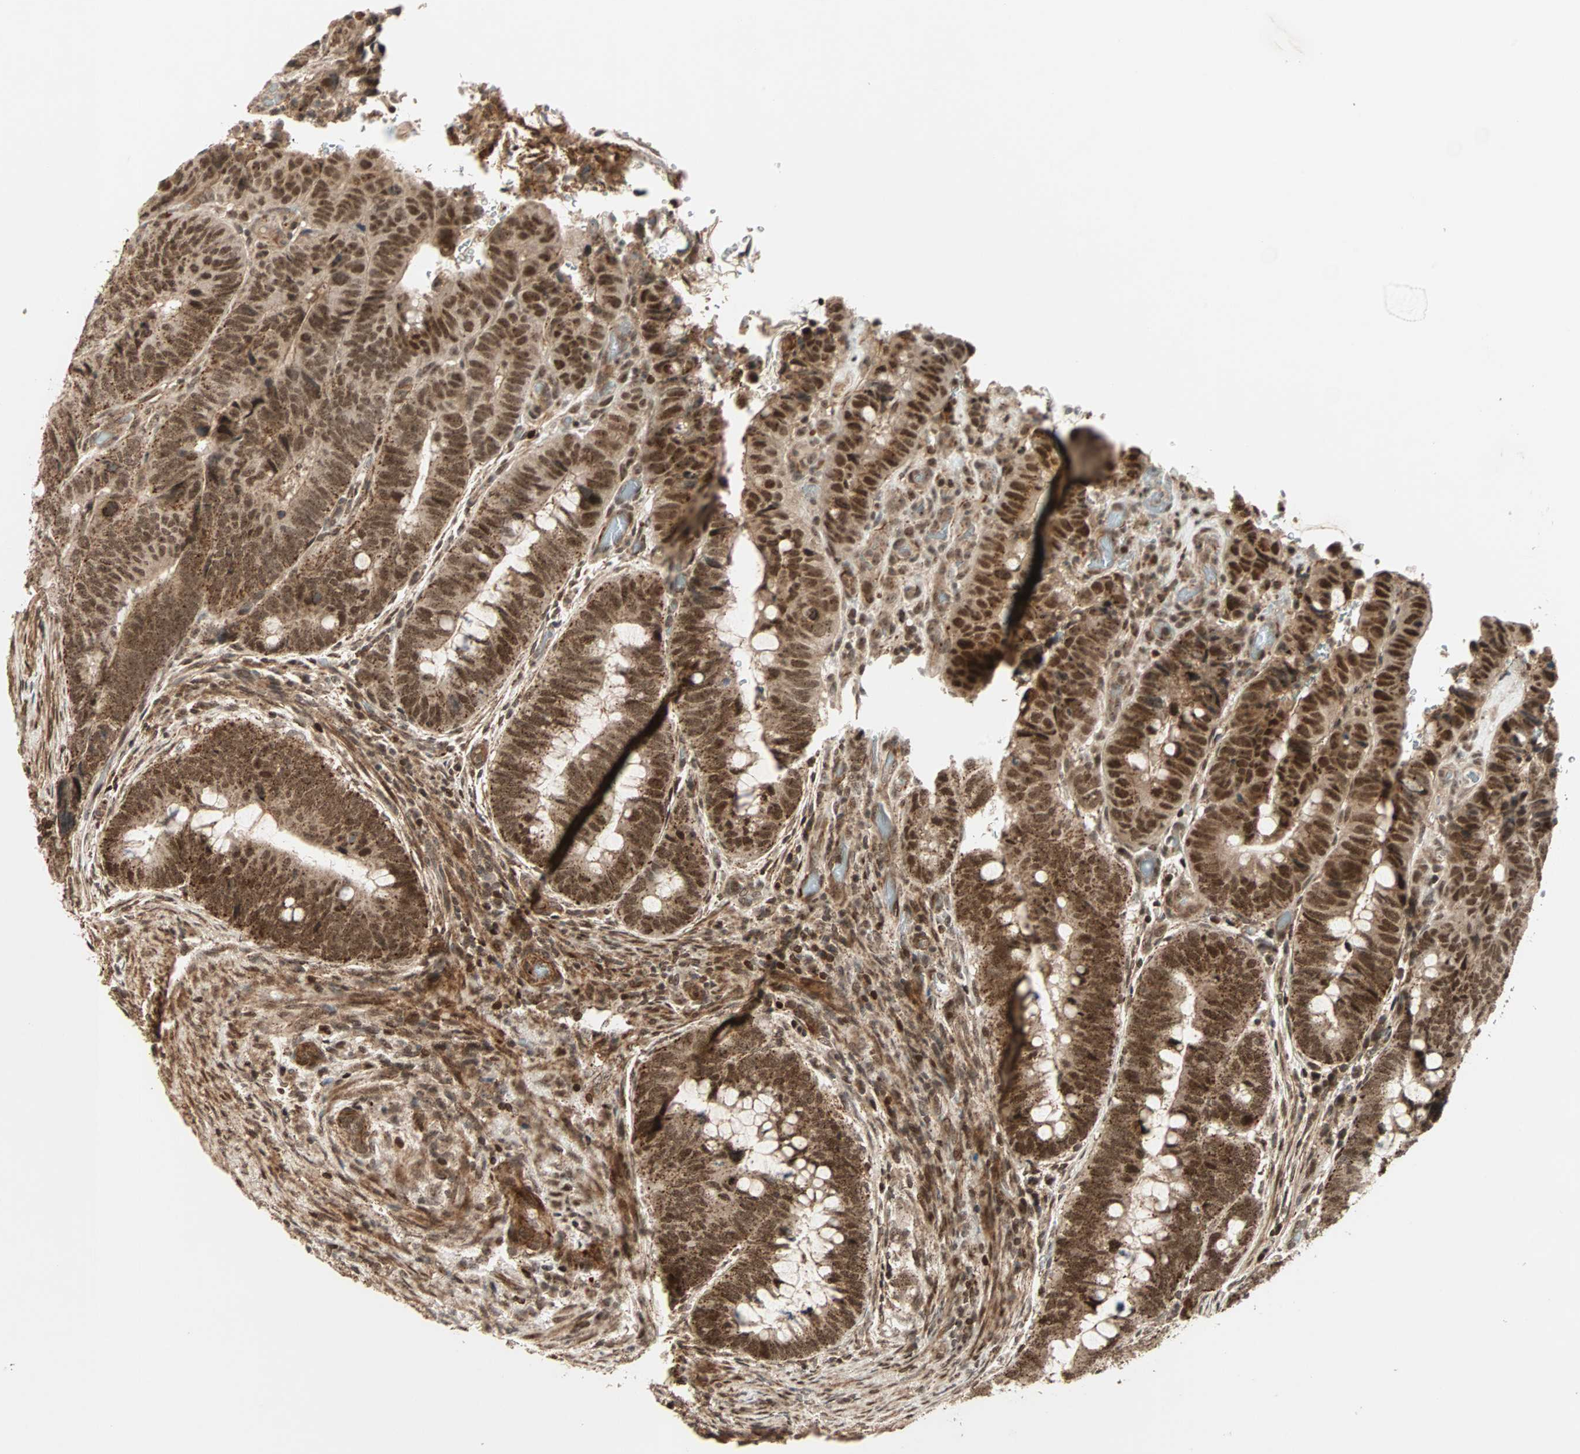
{"staining": {"intensity": "strong", "quantity": ">75%", "location": "cytoplasmic/membranous,nuclear"}, "tissue": "colorectal cancer", "cell_type": "Tumor cells", "image_type": "cancer", "snomed": [{"axis": "morphology", "description": "Normal tissue, NOS"}, {"axis": "morphology", "description": "Adenocarcinoma, NOS"}, {"axis": "topography", "description": "Rectum"}, {"axis": "topography", "description": "Peripheral nerve tissue"}], "caption": "Immunohistochemistry image of neoplastic tissue: human adenocarcinoma (colorectal) stained using immunohistochemistry (IHC) displays high levels of strong protein expression localized specifically in the cytoplasmic/membranous and nuclear of tumor cells, appearing as a cytoplasmic/membranous and nuclear brown color.", "gene": "ZBED9", "patient": {"sex": "male", "age": 92}}